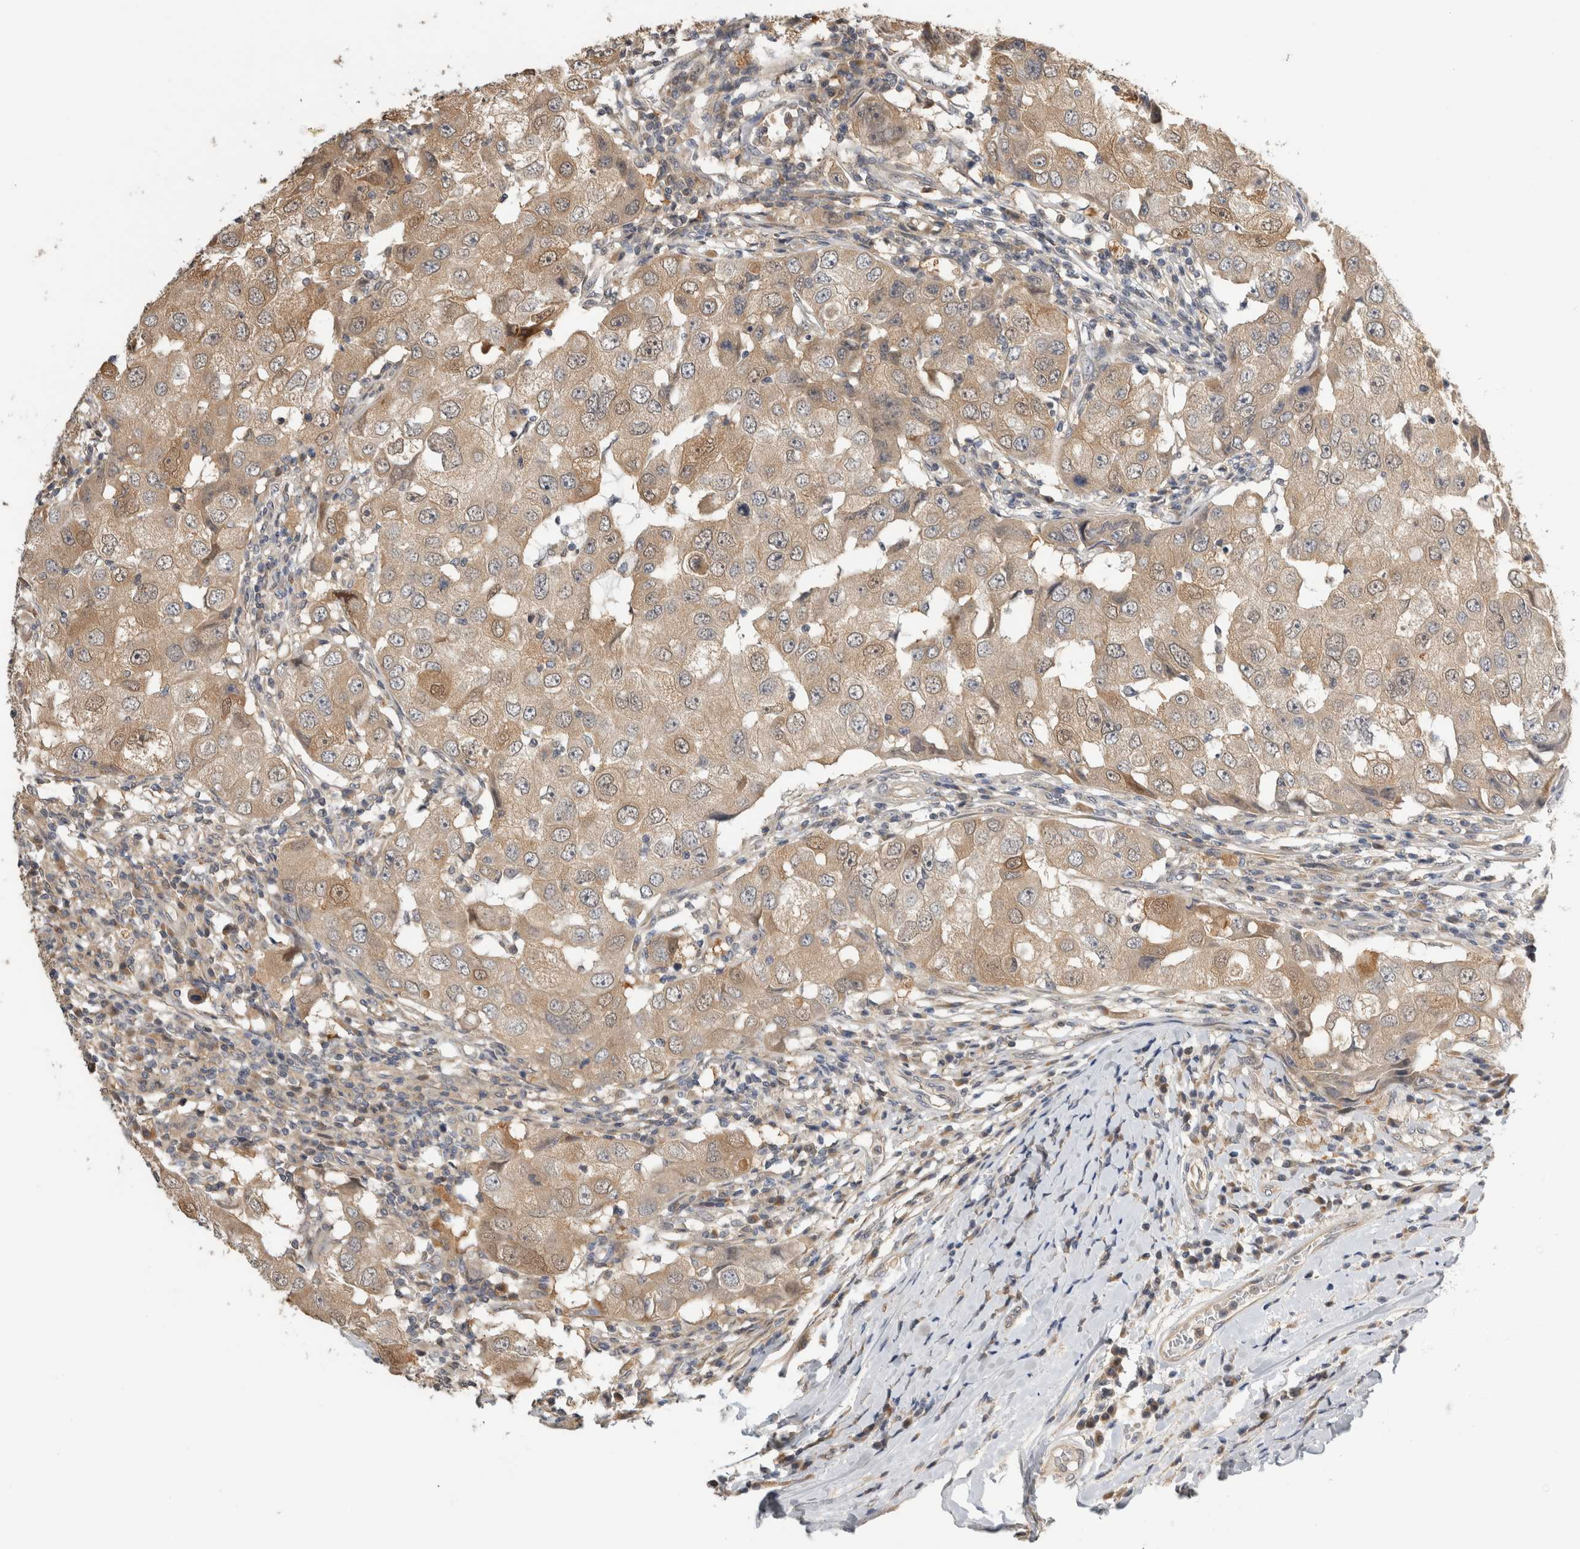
{"staining": {"intensity": "weak", "quantity": ">75%", "location": "cytoplasmic/membranous"}, "tissue": "breast cancer", "cell_type": "Tumor cells", "image_type": "cancer", "snomed": [{"axis": "morphology", "description": "Duct carcinoma"}, {"axis": "topography", "description": "Breast"}], "caption": "Protein staining of breast cancer tissue shows weak cytoplasmic/membranous positivity in approximately >75% of tumor cells.", "gene": "PGM1", "patient": {"sex": "female", "age": 27}}